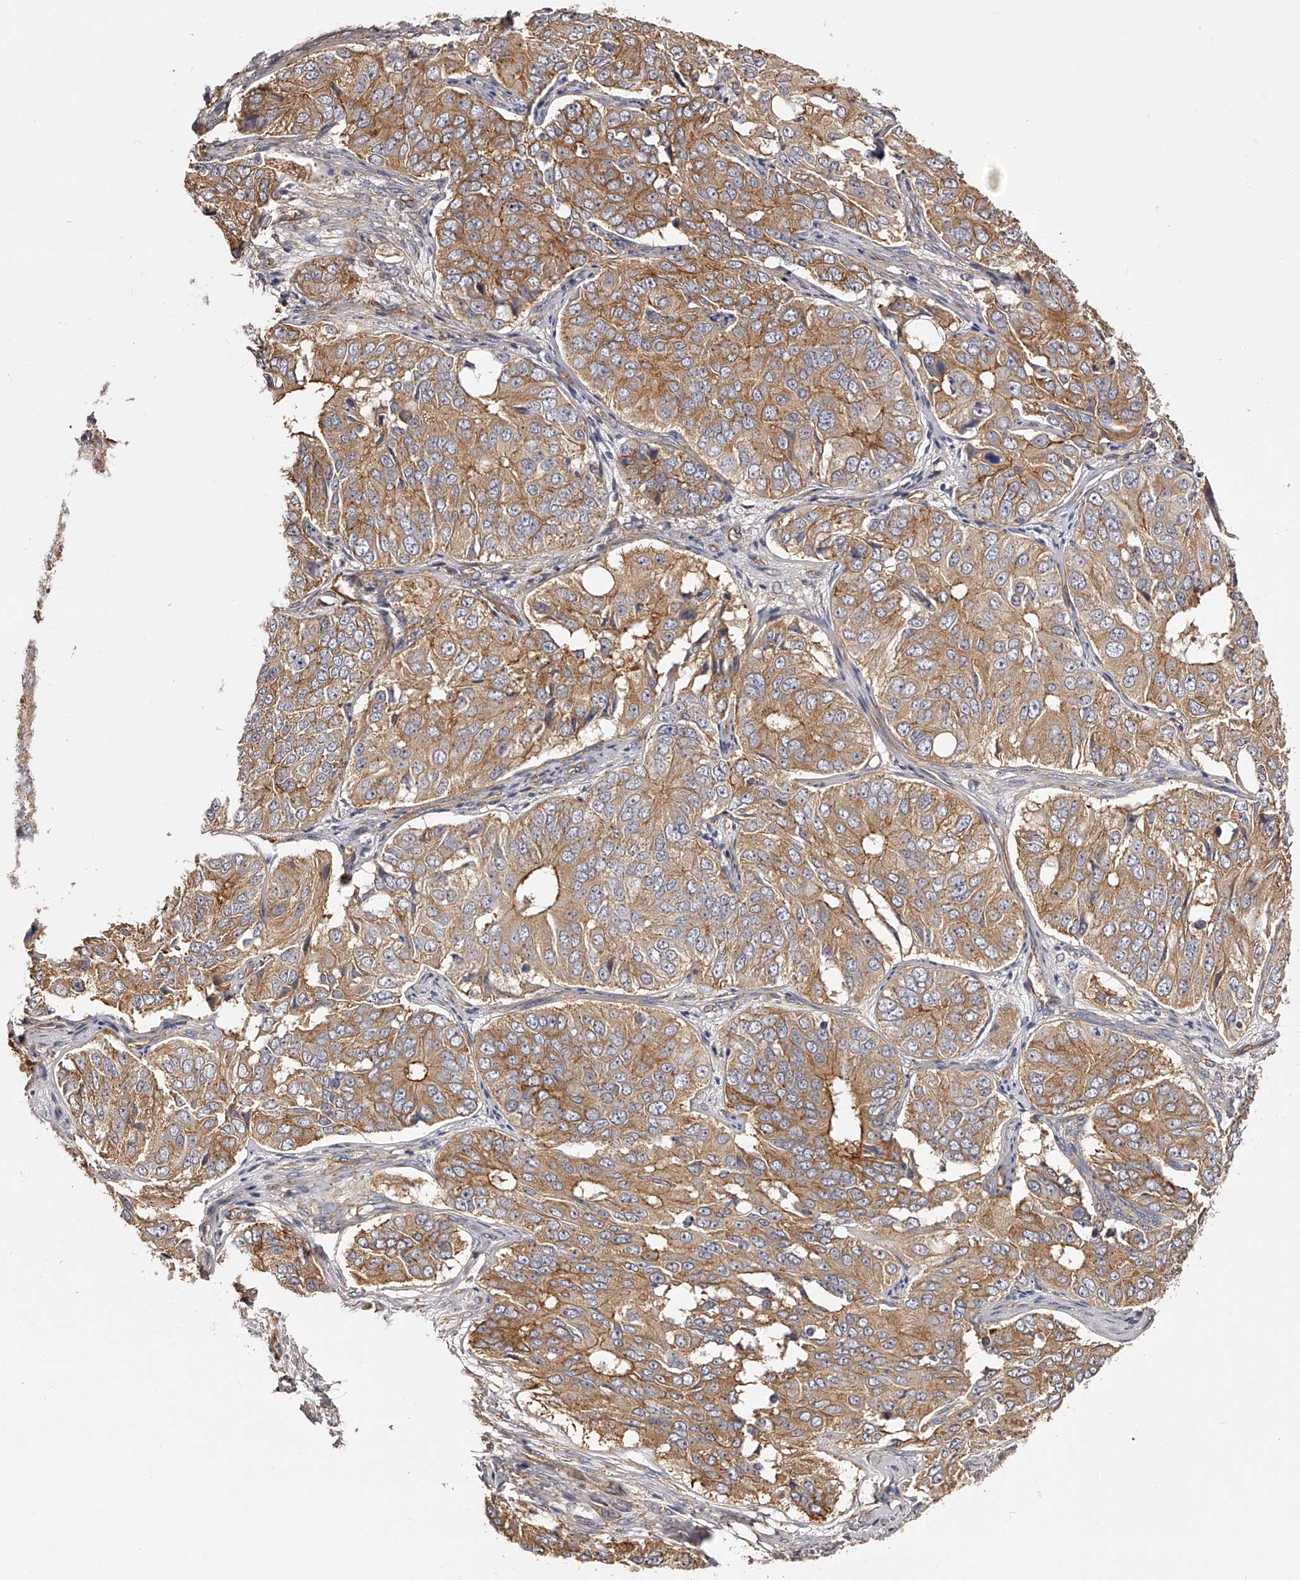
{"staining": {"intensity": "moderate", "quantity": ">75%", "location": "cytoplasmic/membranous"}, "tissue": "ovarian cancer", "cell_type": "Tumor cells", "image_type": "cancer", "snomed": [{"axis": "morphology", "description": "Carcinoma, endometroid"}, {"axis": "topography", "description": "Ovary"}], "caption": "Immunohistochemical staining of endometroid carcinoma (ovarian) displays moderate cytoplasmic/membranous protein positivity in approximately >75% of tumor cells. (DAB IHC with brightfield microscopy, high magnification).", "gene": "LTV1", "patient": {"sex": "female", "age": 51}}